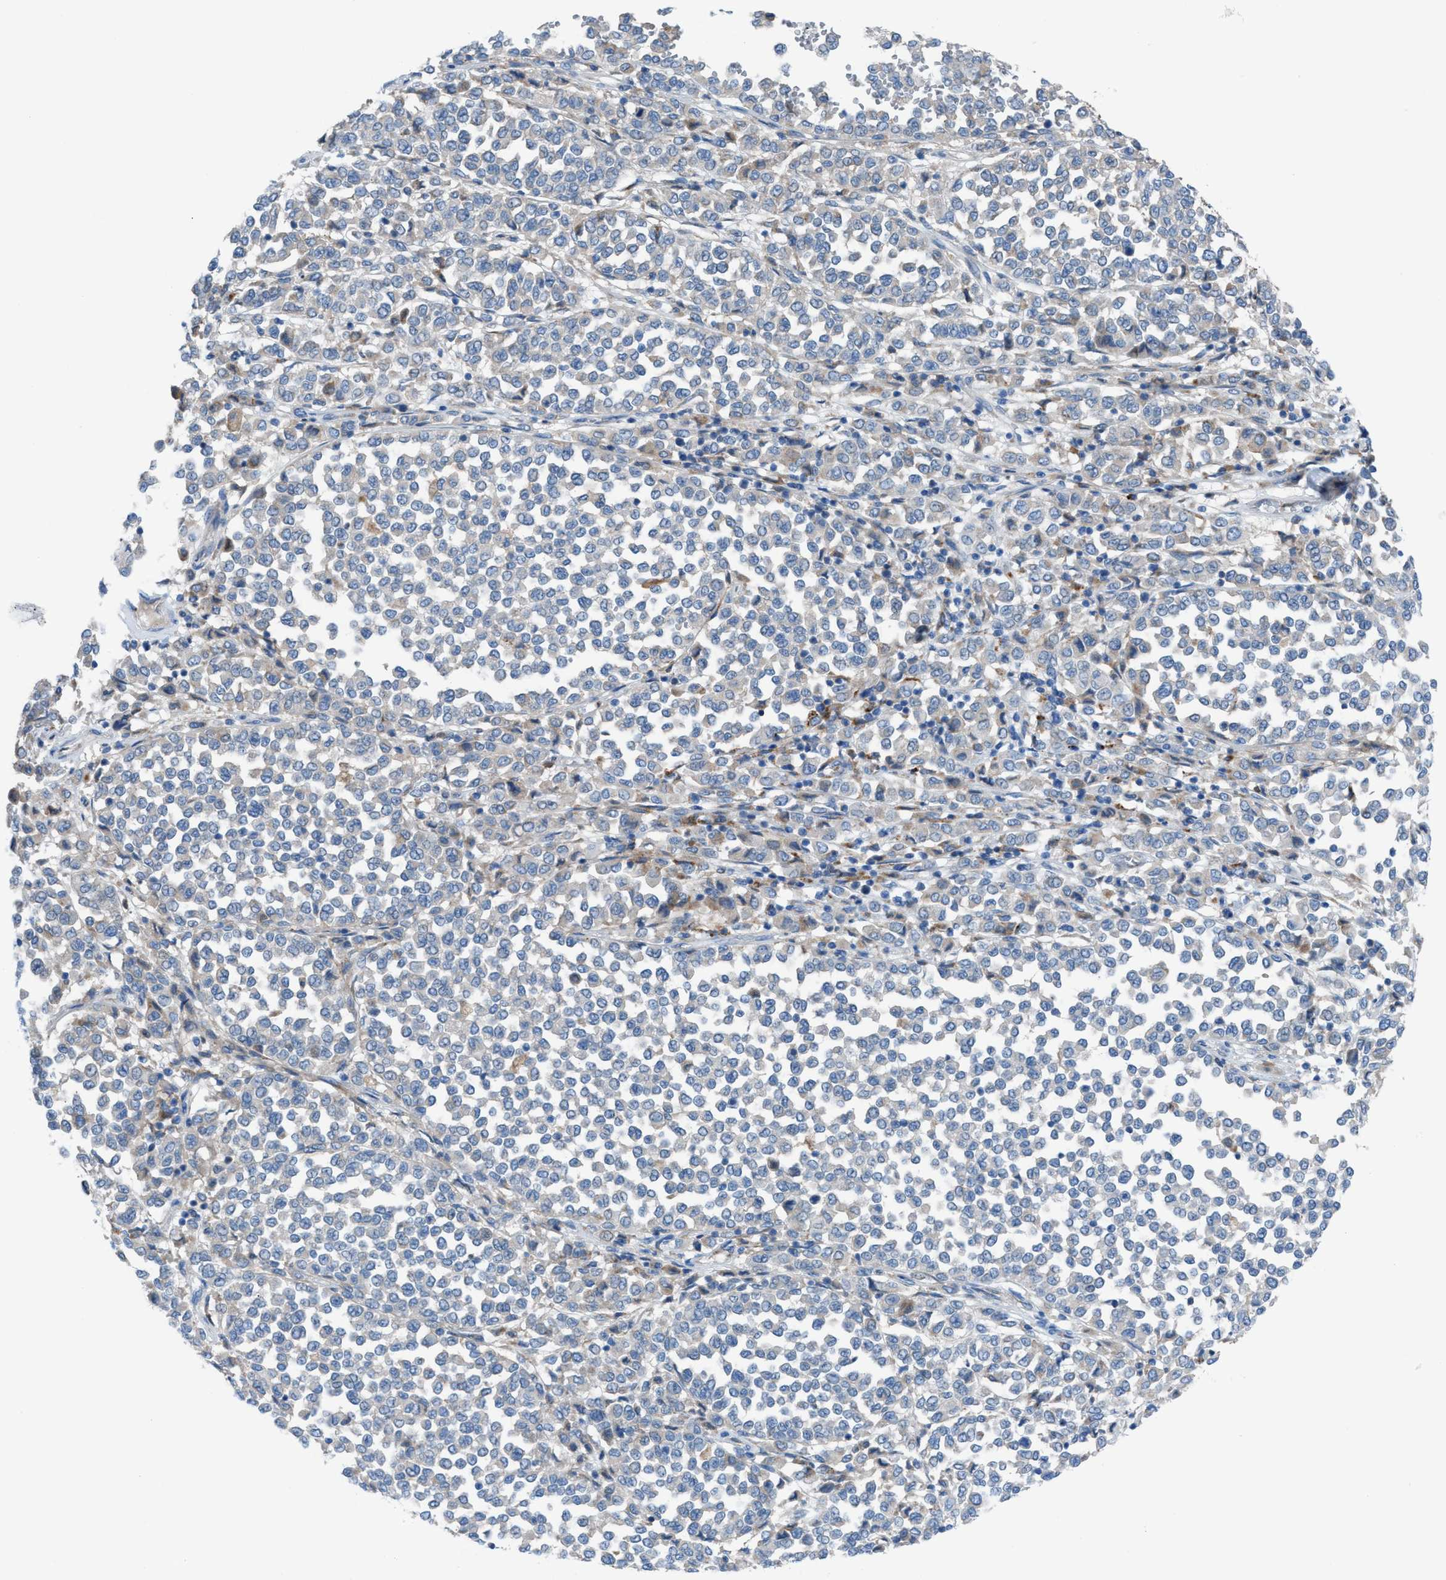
{"staining": {"intensity": "negative", "quantity": "none", "location": "none"}, "tissue": "melanoma", "cell_type": "Tumor cells", "image_type": "cancer", "snomed": [{"axis": "morphology", "description": "Malignant melanoma, Metastatic site"}, {"axis": "topography", "description": "Pancreas"}], "caption": "DAB (3,3'-diaminobenzidine) immunohistochemical staining of human malignant melanoma (metastatic site) reveals no significant staining in tumor cells.", "gene": "CD1B", "patient": {"sex": "female", "age": 30}}